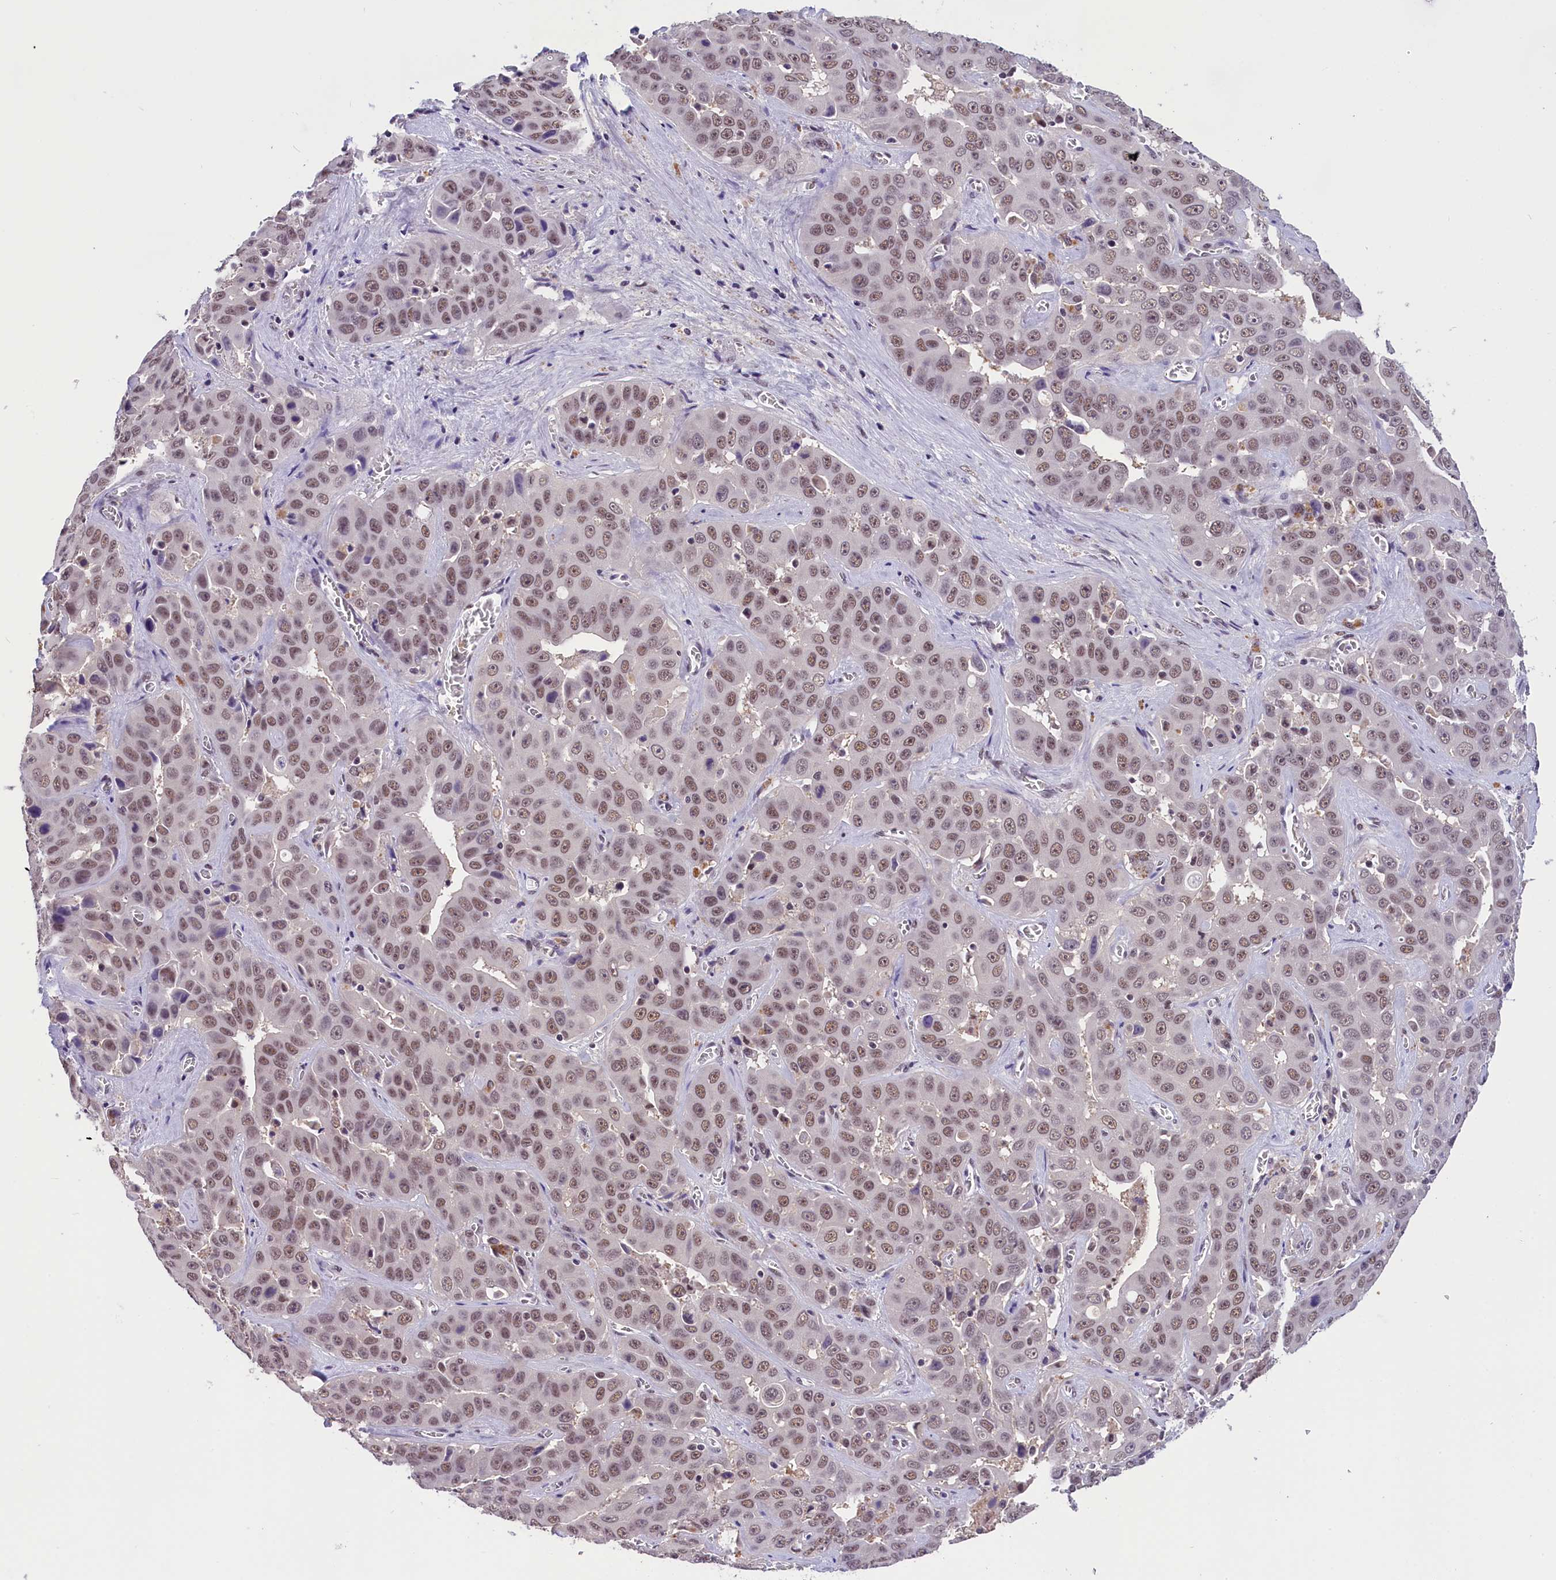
{"staining": {"intensity": "moderate", "quantity": "25%-75%", "location": "nuclear"}, "tissue": "liver cancer", "cell_type": "Tumor cells", "image_type": "cancer", "snomed": [{"axis": "morphology", "description": "Cholangiocarcinoma"}, {"axis": "topography", "description": "Liver"}], "caption": "Immunohistochemistry (IHC) image of liver cancer (cholangiocarcinoma) stained for a protein (brown), which reveals medium levels of moderate nuclear positivity in about 25%-75% of tumor cells.", "gene": "ZC3H4", "patient": {"sex": "female", "age": 52}}